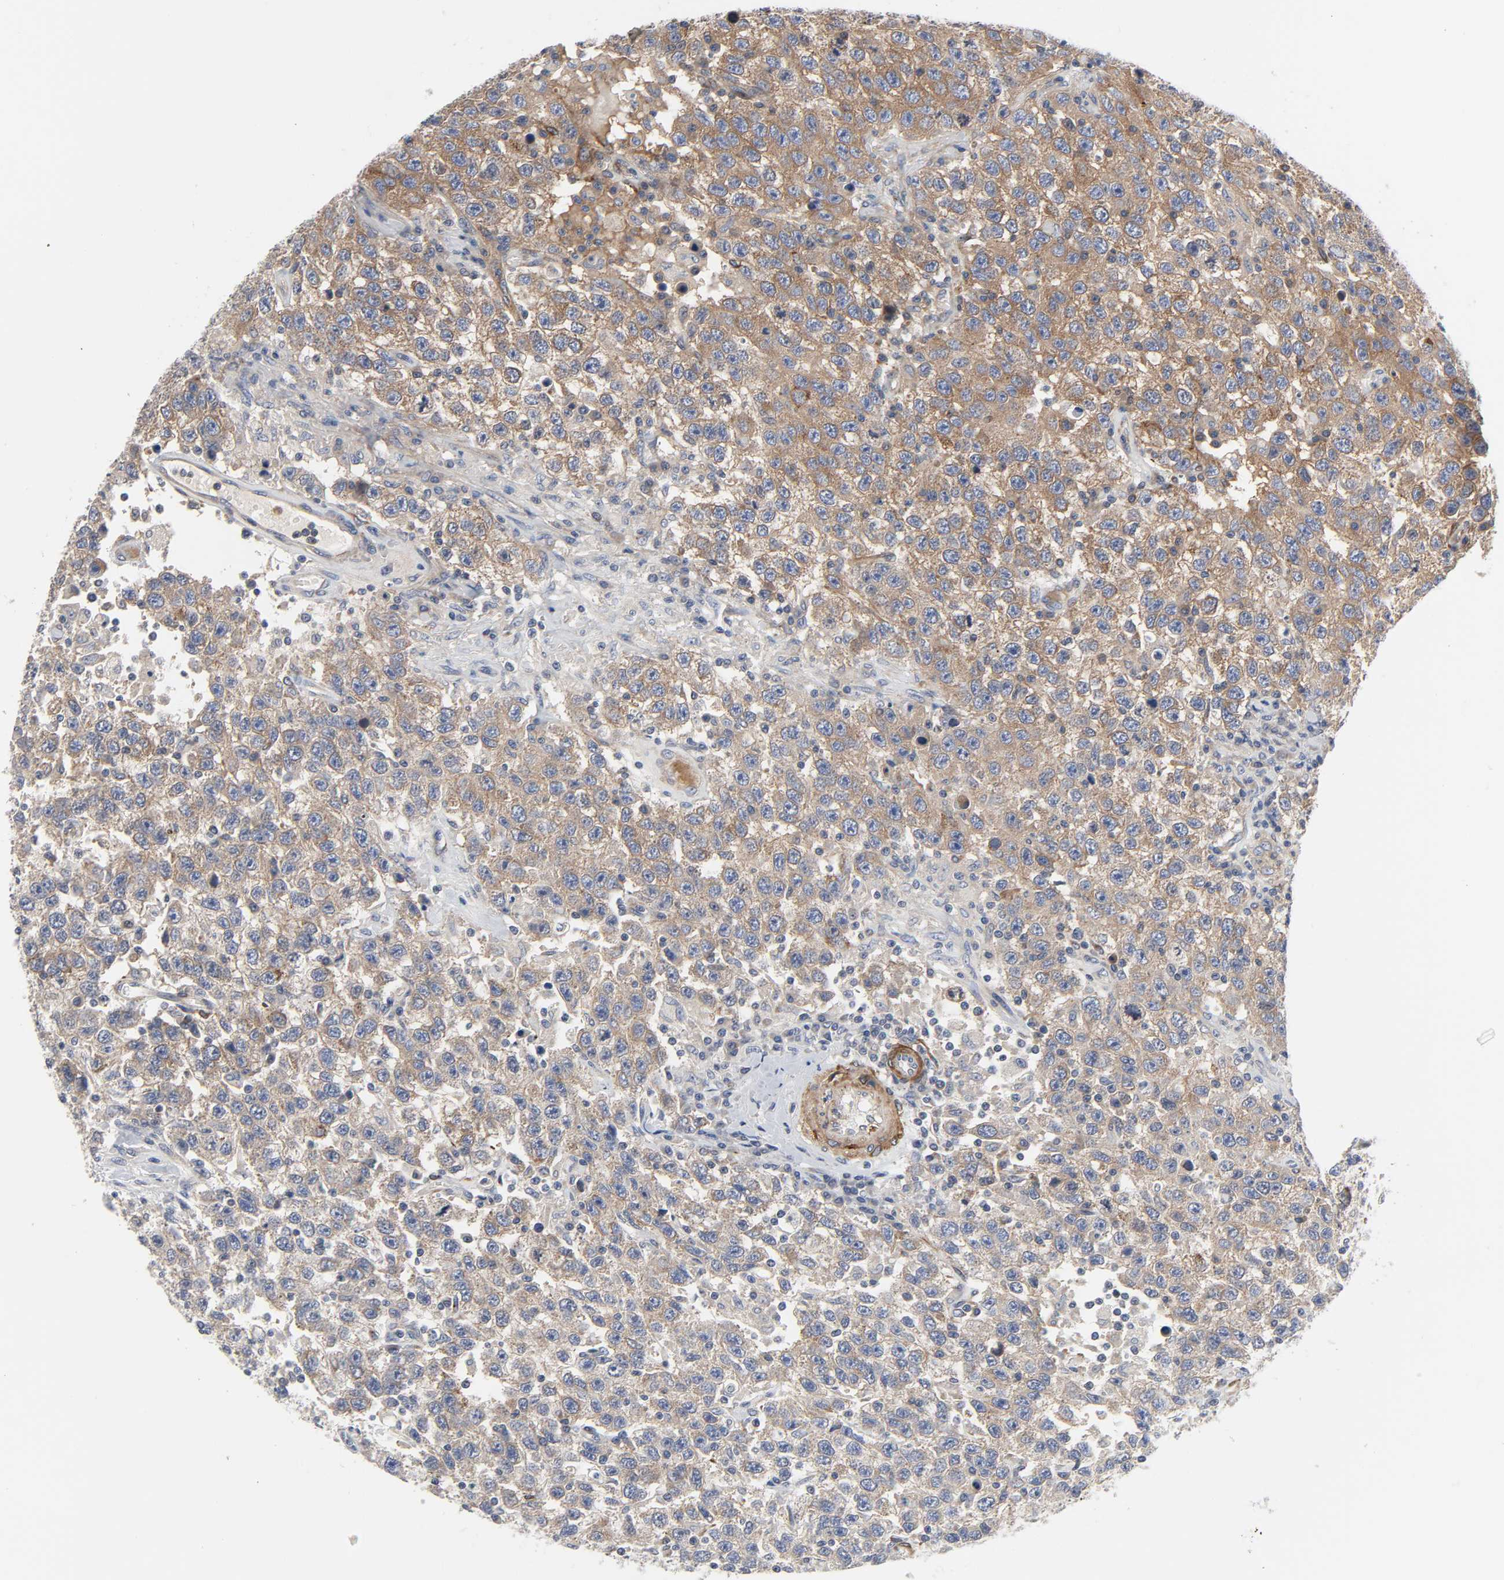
{"staining": {"intensity": "moderate", "quantity": ">75%", "location": "cytoplasmic/membranous"}, "tissue": "testis cancer", "cell_type": "Tumor cells", "image_type": "cancer", "snomed": [{"axis": "morphology", "description": "Seminoma, NOS"}, {"axis": "topography", "description": "Testis"}], "caption": "High-magnification brightfield microscopy of testis cancer (seminoma) stained with DAB (brown) and counterstained with hematoxylin (blue). tumor cells exhibit moderate cytoplasmic/membranous positivity is present in approximately>75% of cells.", "gene": "ARHGAP1", "patient": {"sex": "male", "age": 41}}